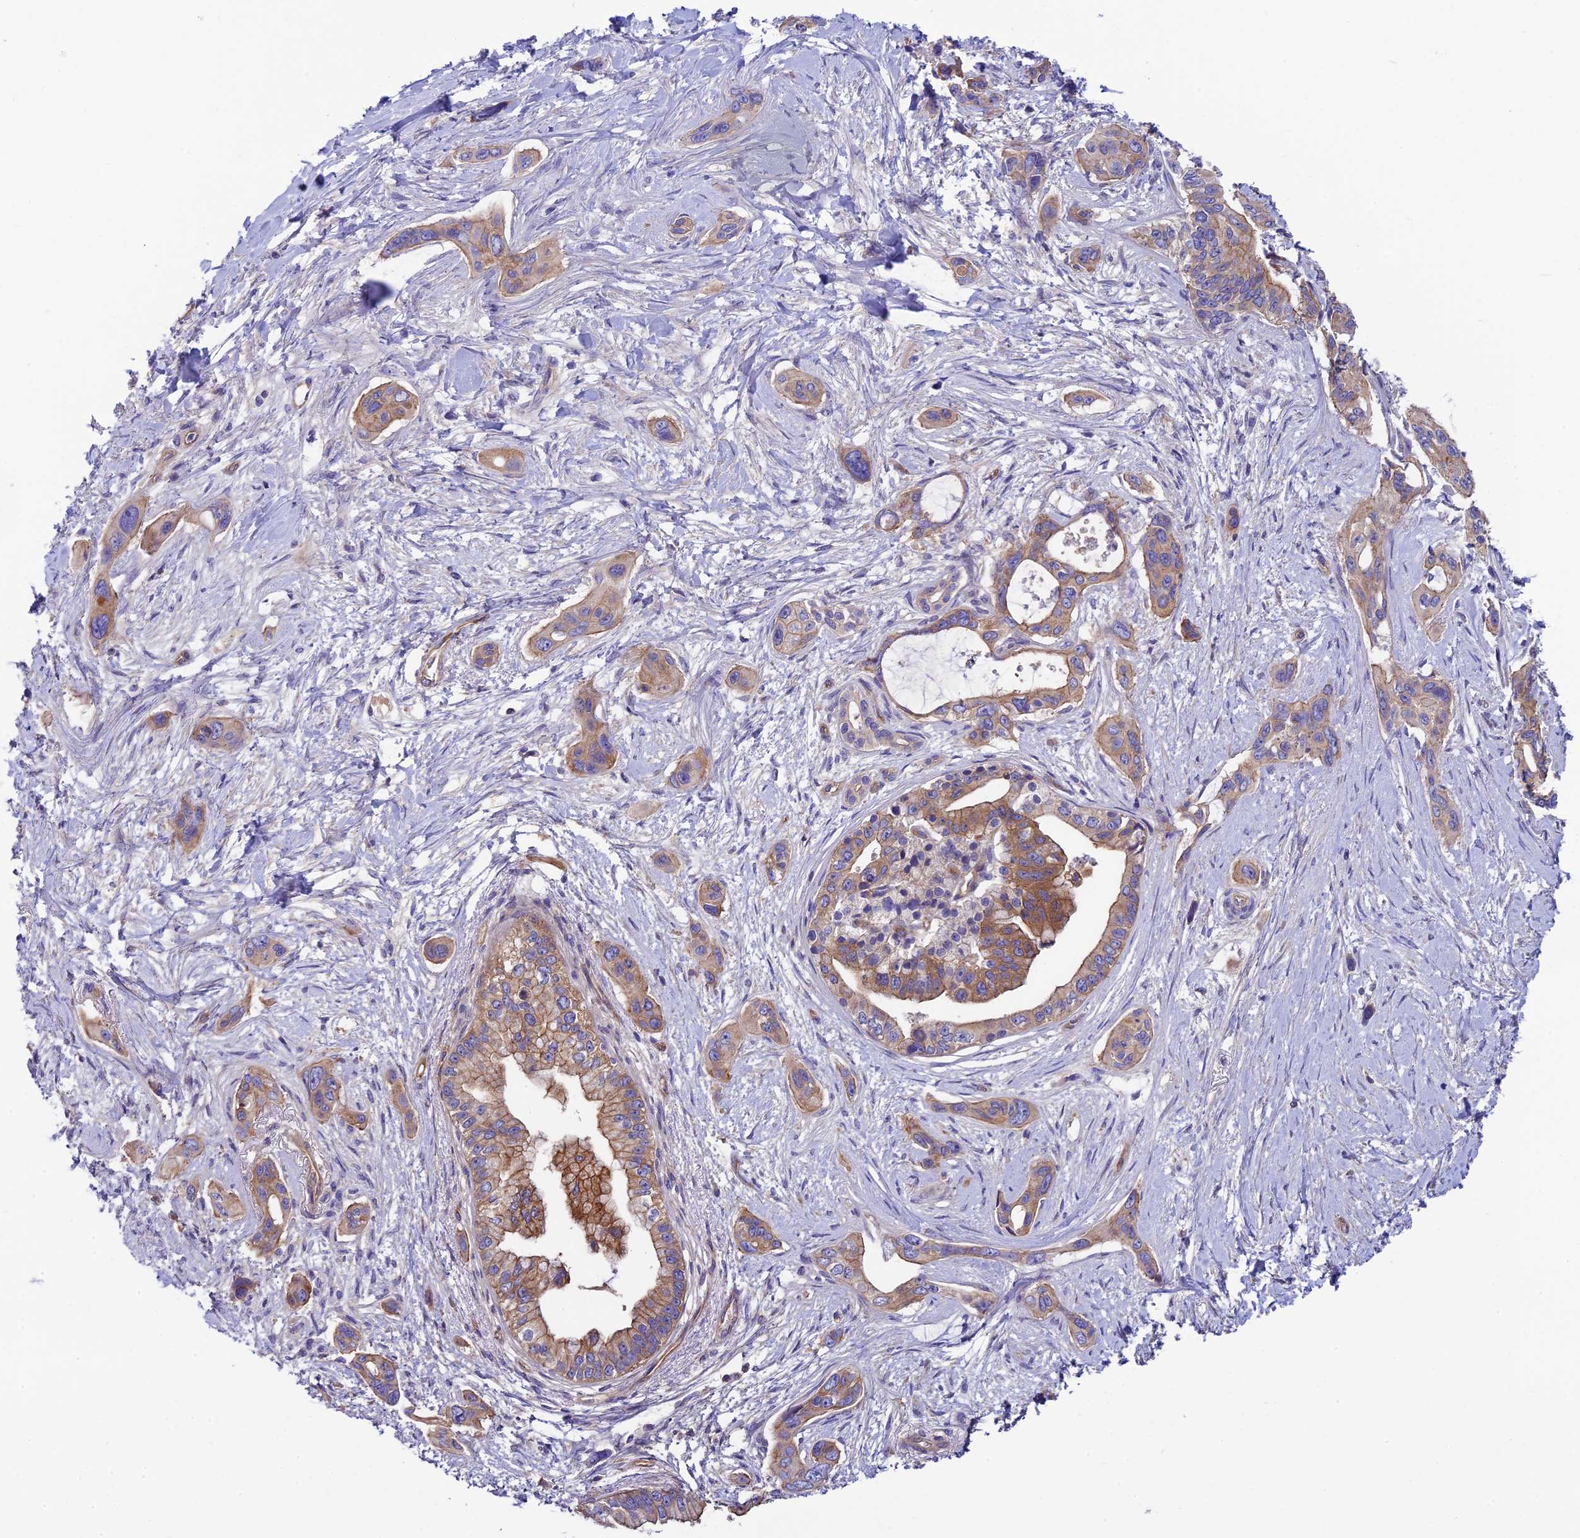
{"staining": {"intensity": "moderate", "quantity": ">75%", "location": "cytoplasmic/membranous"}, "tissue": "pancreatic cancer", "cell_type": "Tumor cells", "image_type": "cancer", "snomed": [{"axis": "morphology", "description": "Adenocarcinoma, NOS"}, {"axis": "topography", "description": "Pancreas"}], "caption": "Pancreatic adenocarcinoma tissue demonstrates moderate cytoplasmic/membranous positivity in about >75% of tumor cells (brown staining indicates protein expression, while blue staining denotes nuclei).", "gene": "PPFIA3", "patient": {"sex": "male", "age": 72}}